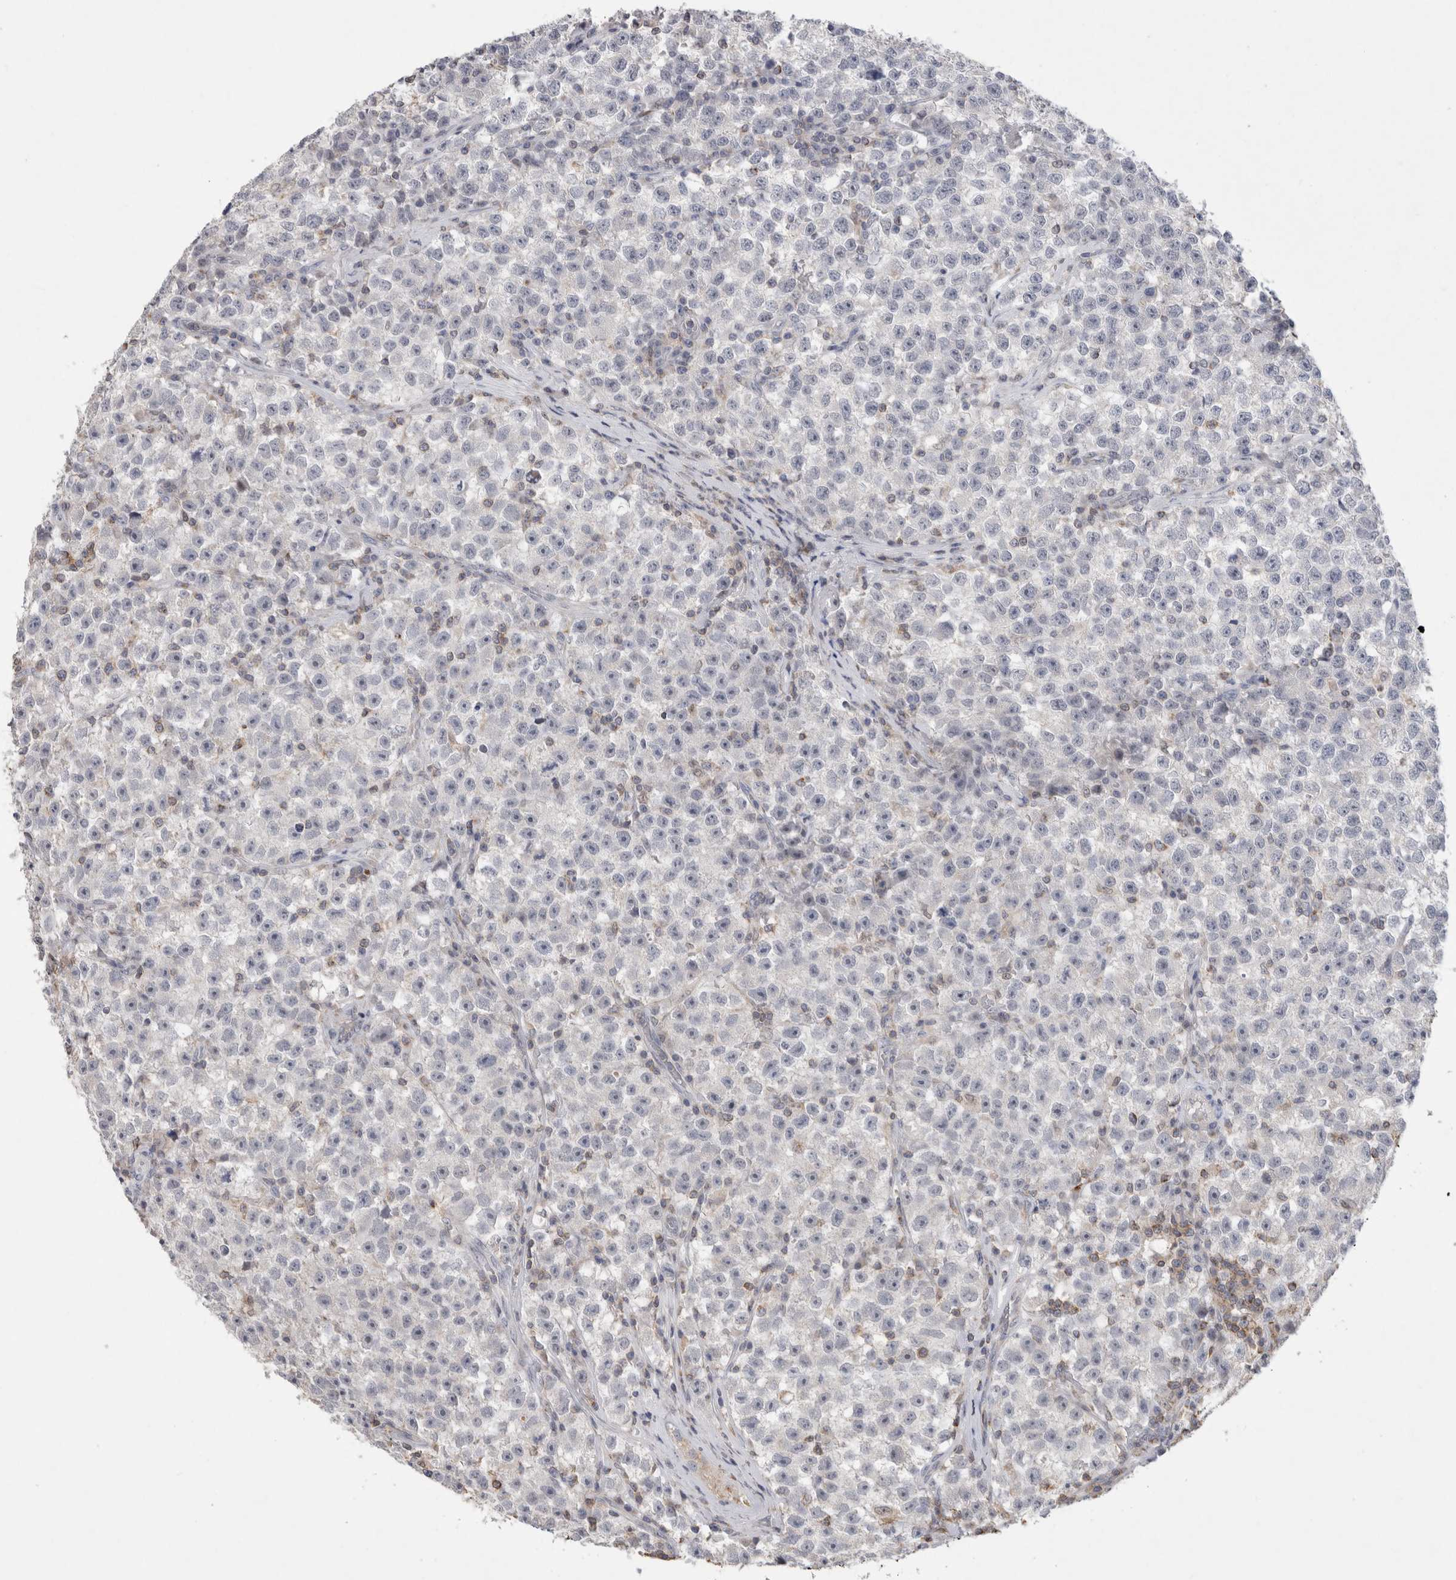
{"staining": {"intensity": "negative", "quantity": "none", "location": "none"}, "tissue": "testis cancer", "cell_type": "Tumor cells", "image_type": "cancer", "snomed": [{"axis": "morphology", "description": "Seminoma, NOS"}, {"axis": "topography", "description": "Testis"}], "caption": "The IHC histopathology image has no significant staining in tumor cells of testis seminoma tissue. (IHC, brightfield microscopy, high magnification).", "gene": "AGMAT", "patient": {"sex": "male", "age": 22}}